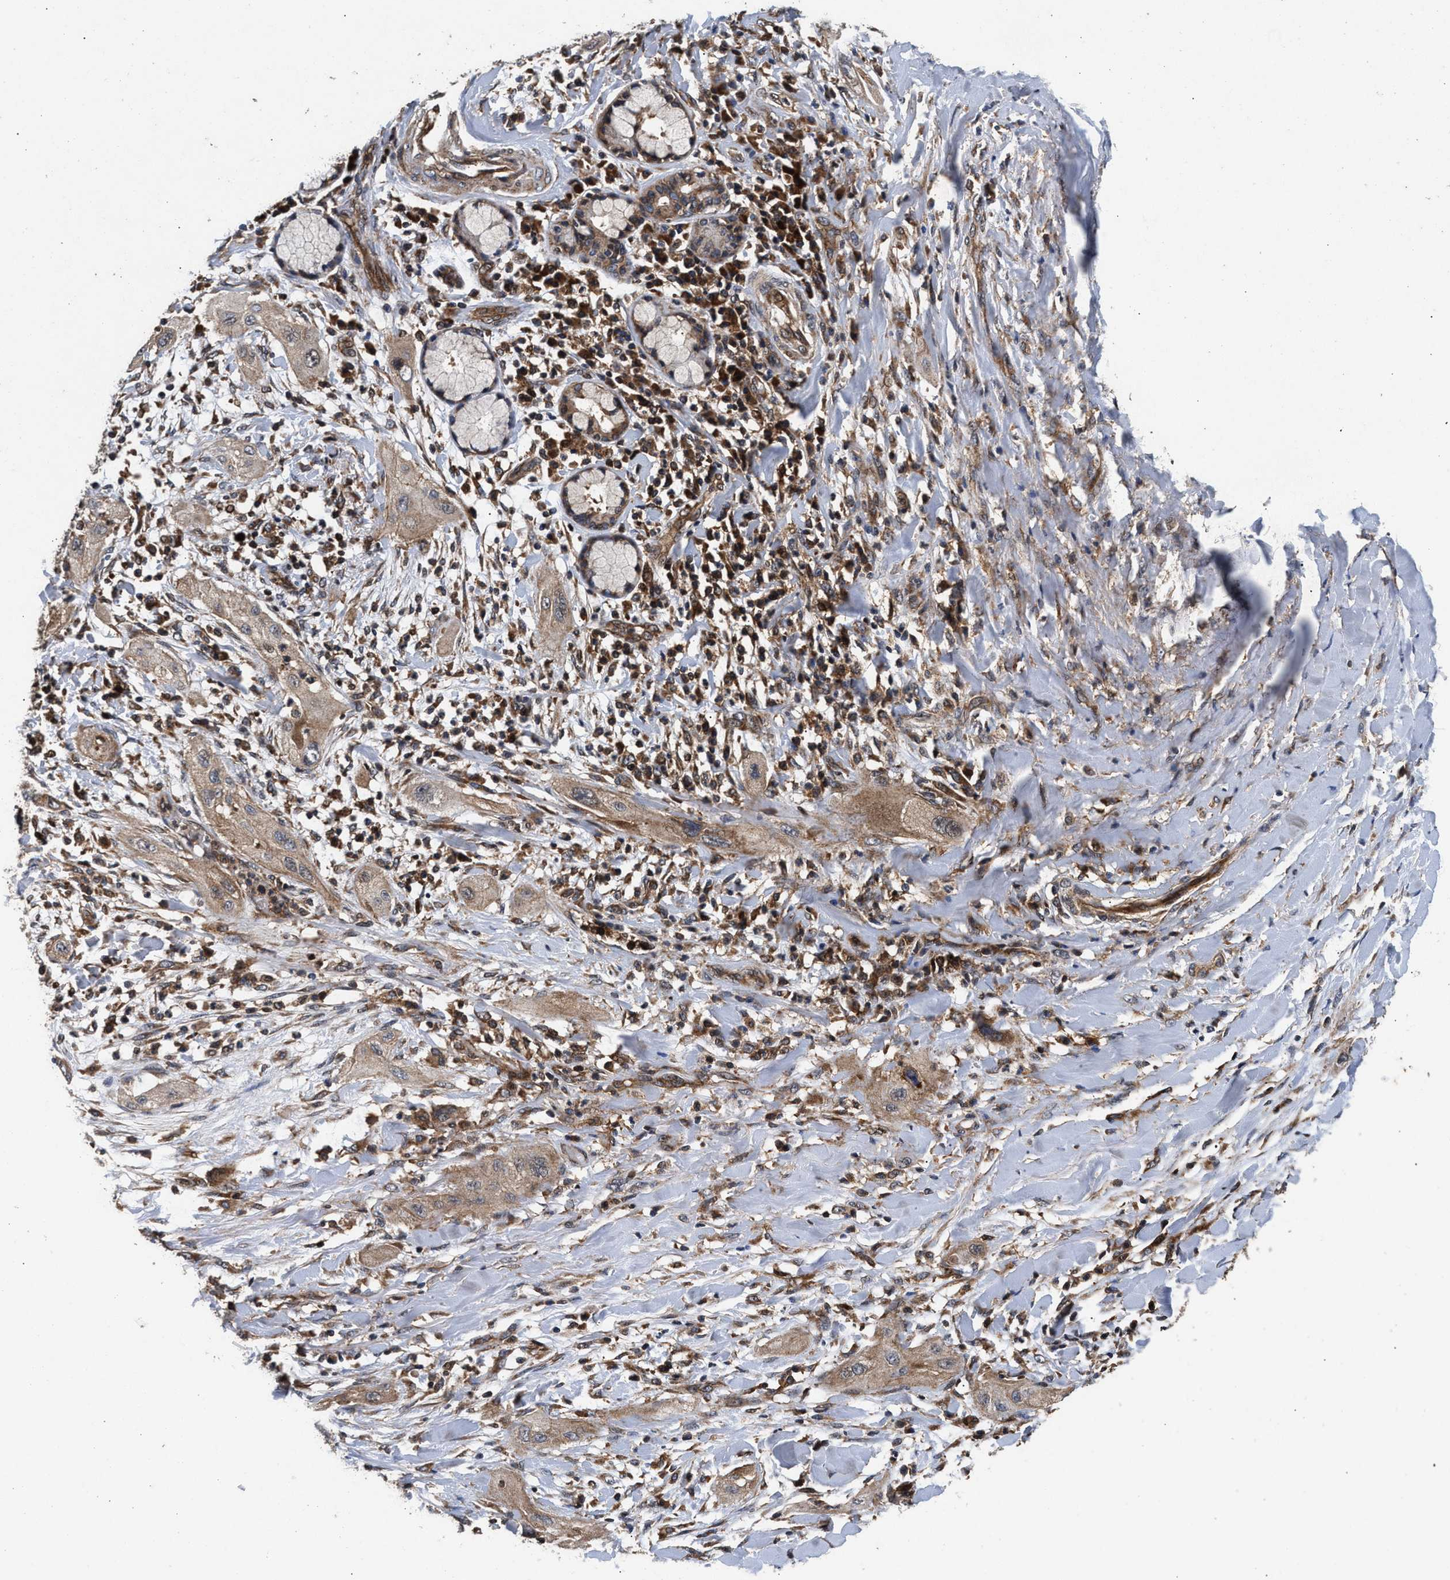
{"staining": {"intensity": "weak", "quantity": ">75%", "location": "cytoplasmic/membranous"}, "tissue": "lung cancer", "cell_type": "Tumor cells", "image_type": "cancer", "snomed": [{"axis": "morphology", "description": "Squamous cell carcinoma, NOS"}, {"axis": "topography", "description": "Lung"}], "caption": "Protein expression analysis of human squamous cell carcinoma (lung) reveals weak cytoplasmic/membranous positivity in about >75% of tumor cells.", "gene": "NFKB2", "patient": {"sex": "female", "age": 47}}